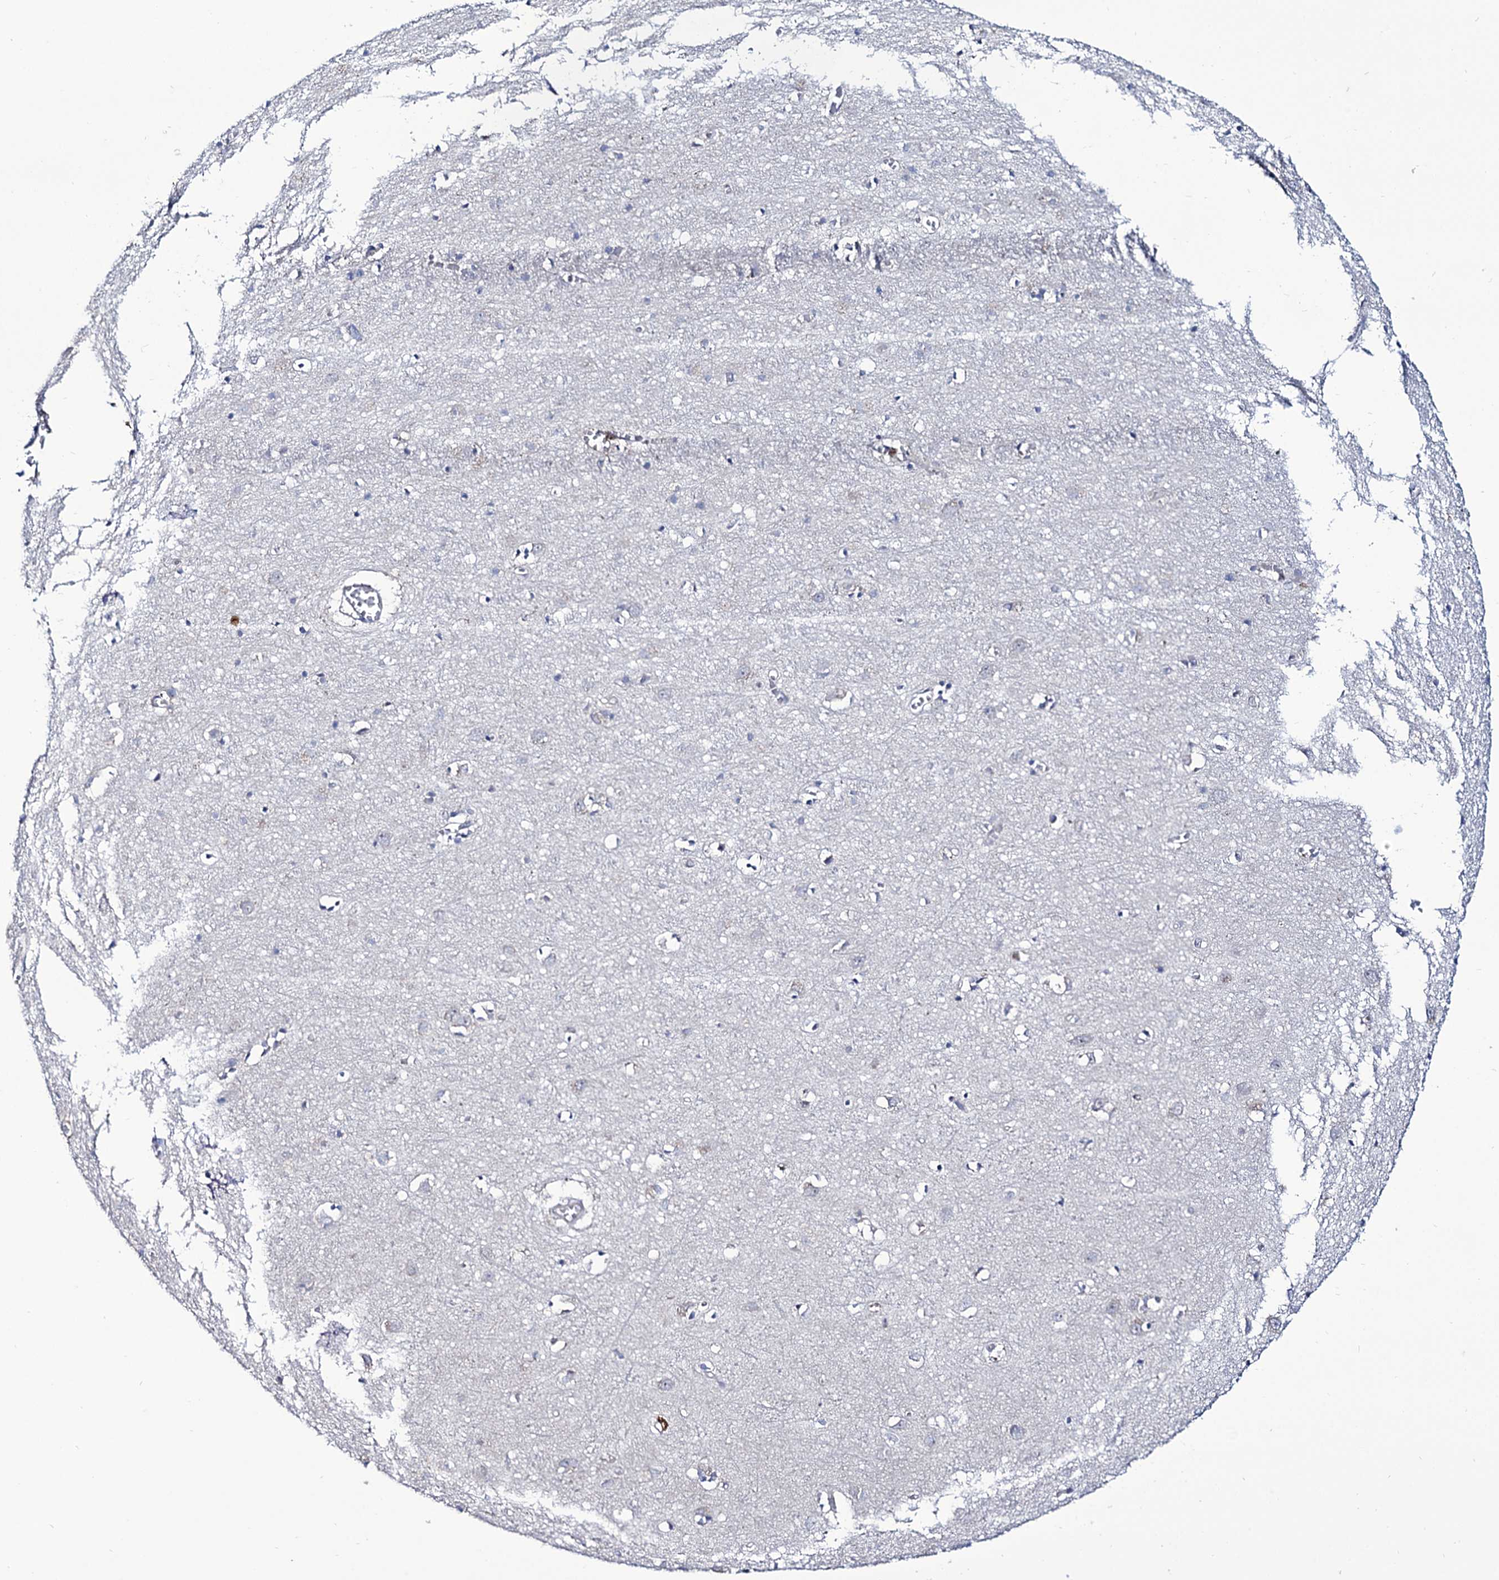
{"staining": {"intensity": "negative", "quantity": "none", "location": "none"}, "tissue": "cerebral cortex", "cell_type": "Endothelial cells", "image_type": "normal", "snomed": [{"axis": "morphology", "description": "Normal tissue, NOS"}, {"axis": "topography", "description": "Cerebral cortex"}], "caption": "Human cerebral cortex stained for a protein using immunohistochemistry shows no positivity in endothelial cells.", "gene": "SEC24A", "patient": {"sex": "female", "age": 64}}